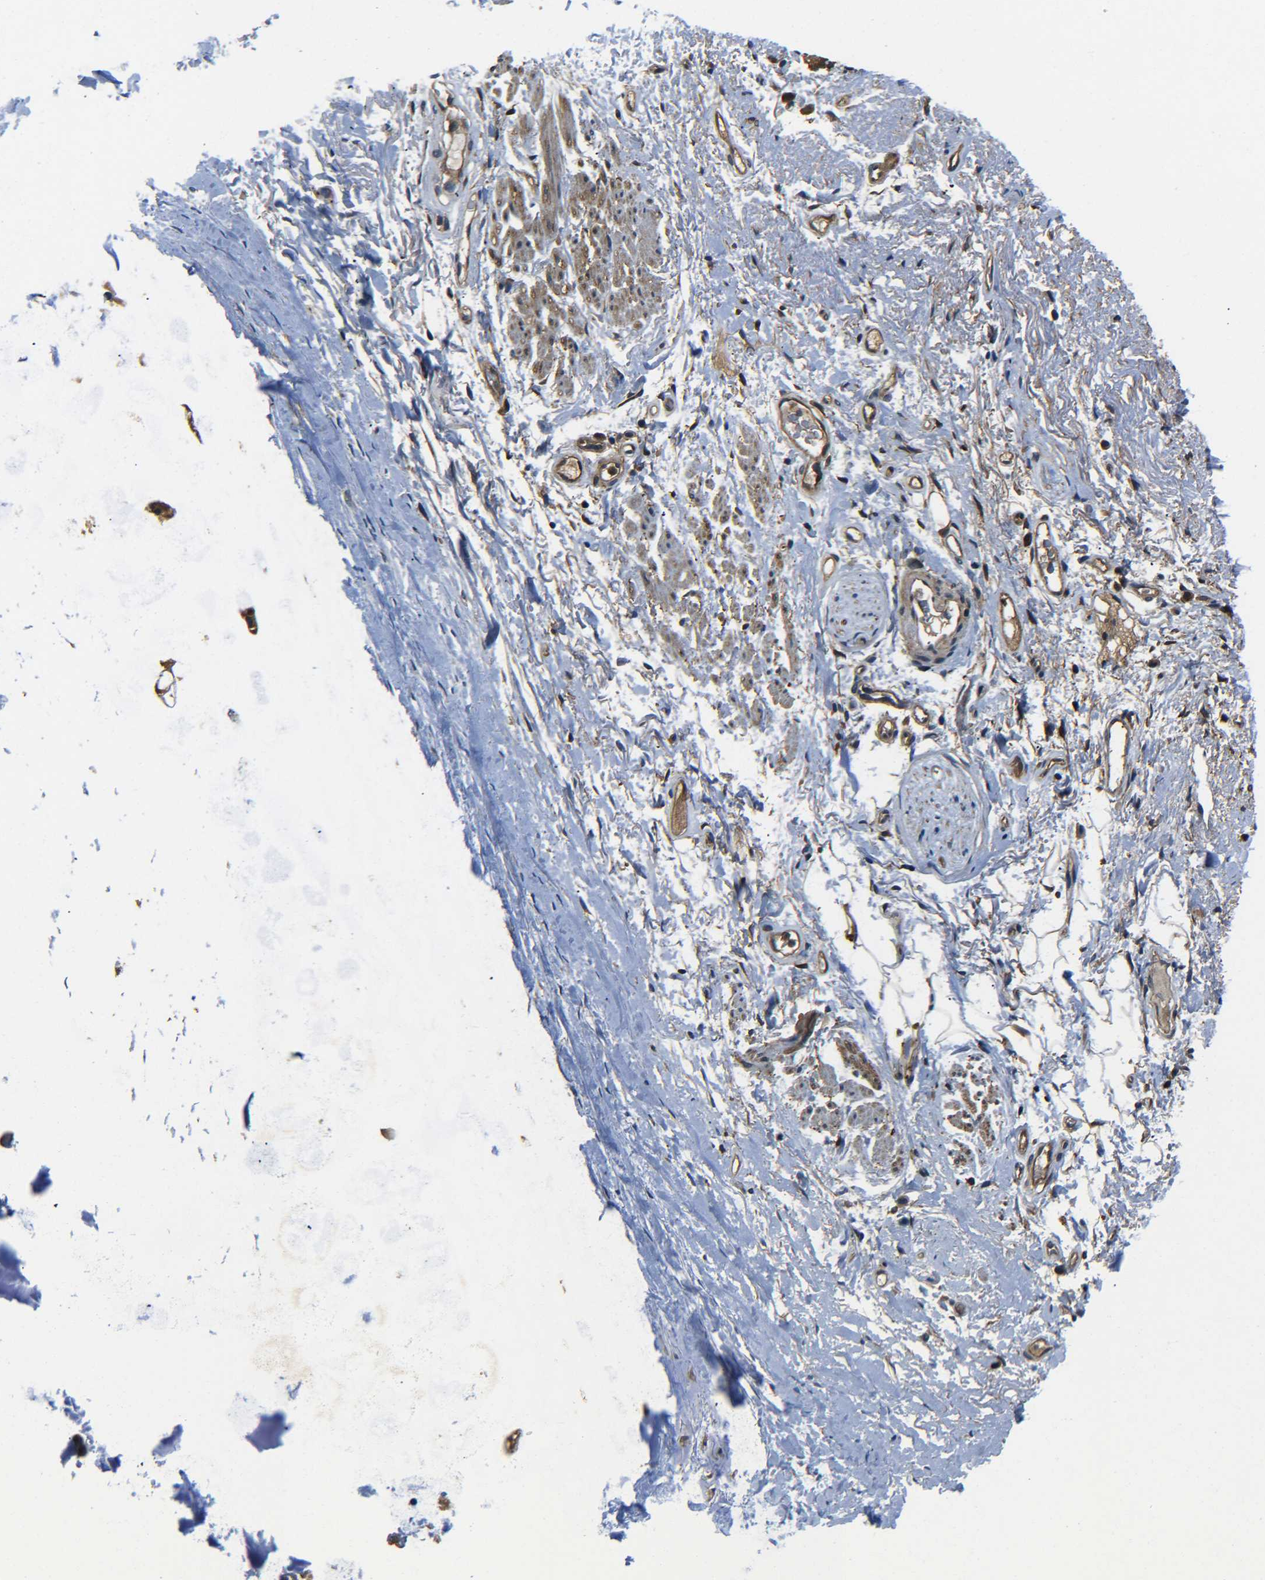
{"staining": {"intensity": "moderate", "quantity": ">75%", "location": "cytoplasmic/membranous"}, "tissue": "adipose tissue", "cell_type": "Adipocytes", "image_type": "normal", "snomed": [{"axis": "morphology", "description": "Normal tissue, NOS"}, {"axis": "topography", "description": "Cartilage tissue"}, {"axis": "topography", "description": "Bronchus"}], "caption": "IHC of benign human adipose tissue displays medium levels of moderate cytoplasmic/membranous staining in approximately >75% of adipocytes. Using DAB (3,3'-diaminobenzidine) (brown) and hematoxylin (blue) stains, captured at high magnification using brightfield microscopy.", "gene": "PREB", "patient": {"sex": "female", "age": 73}}